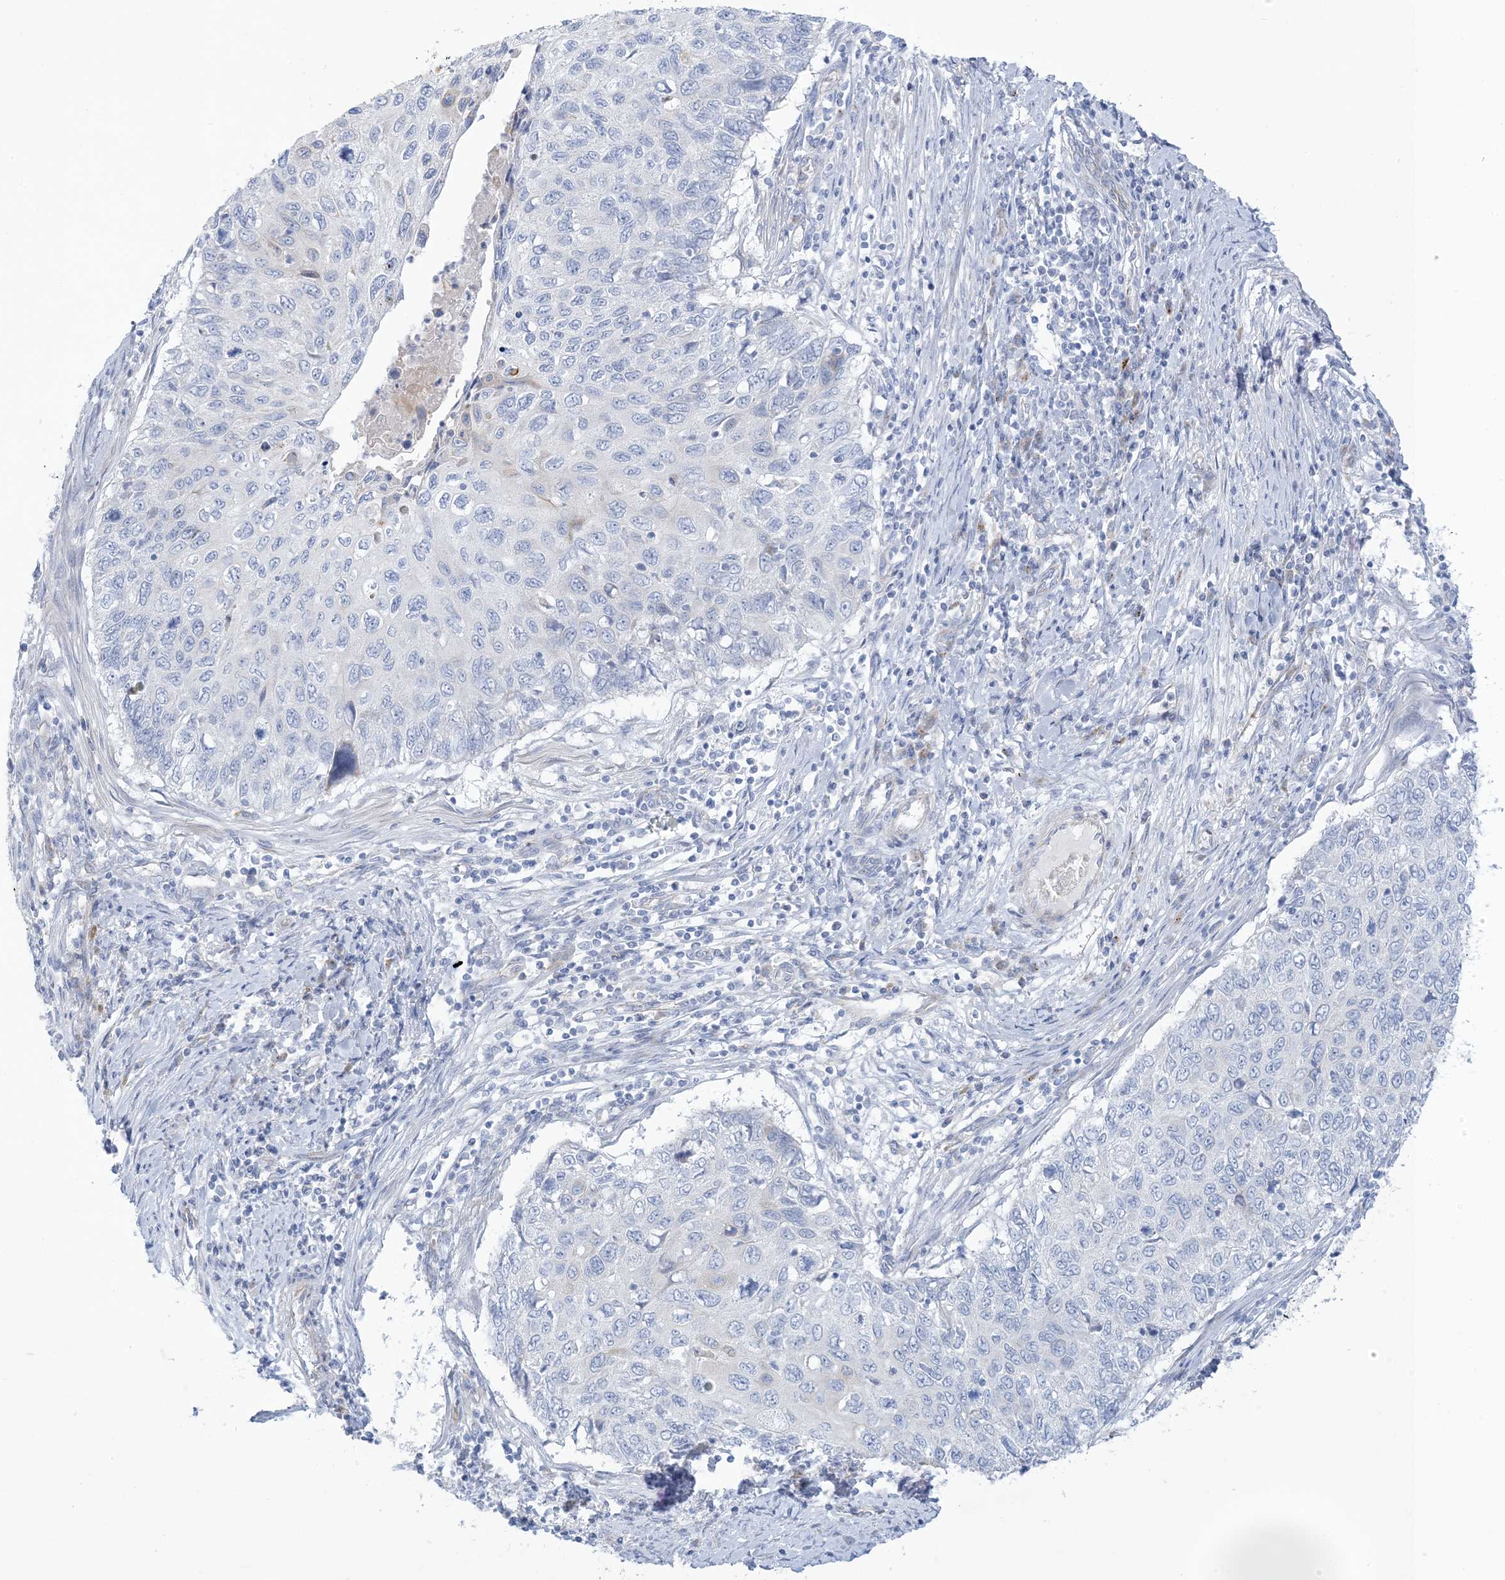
{"staining": {"intensity": "negative", "quantity": "none", "location": "none"}, "tissue": "cervical cancer", "cell_type": "Tumor cells", "image_type": "cancer", "snomed": [{"axis": "morphology", "description": "Squamous cell carcinoma, NOS"}, {"axis": "topography", "description": "Cervix"}], "caption": "High magnification brightfield microscopy of cervical squamous cell carcinoma stained with DAB (3,3'-diaminobenzidine) (brown) and counterstained with hematoxylin (blue): tumor cells show no significant expression. (DAB IHC, high magnification).", "gene": "XIRP2", "patient": {"sex": "female", "age": 70}}